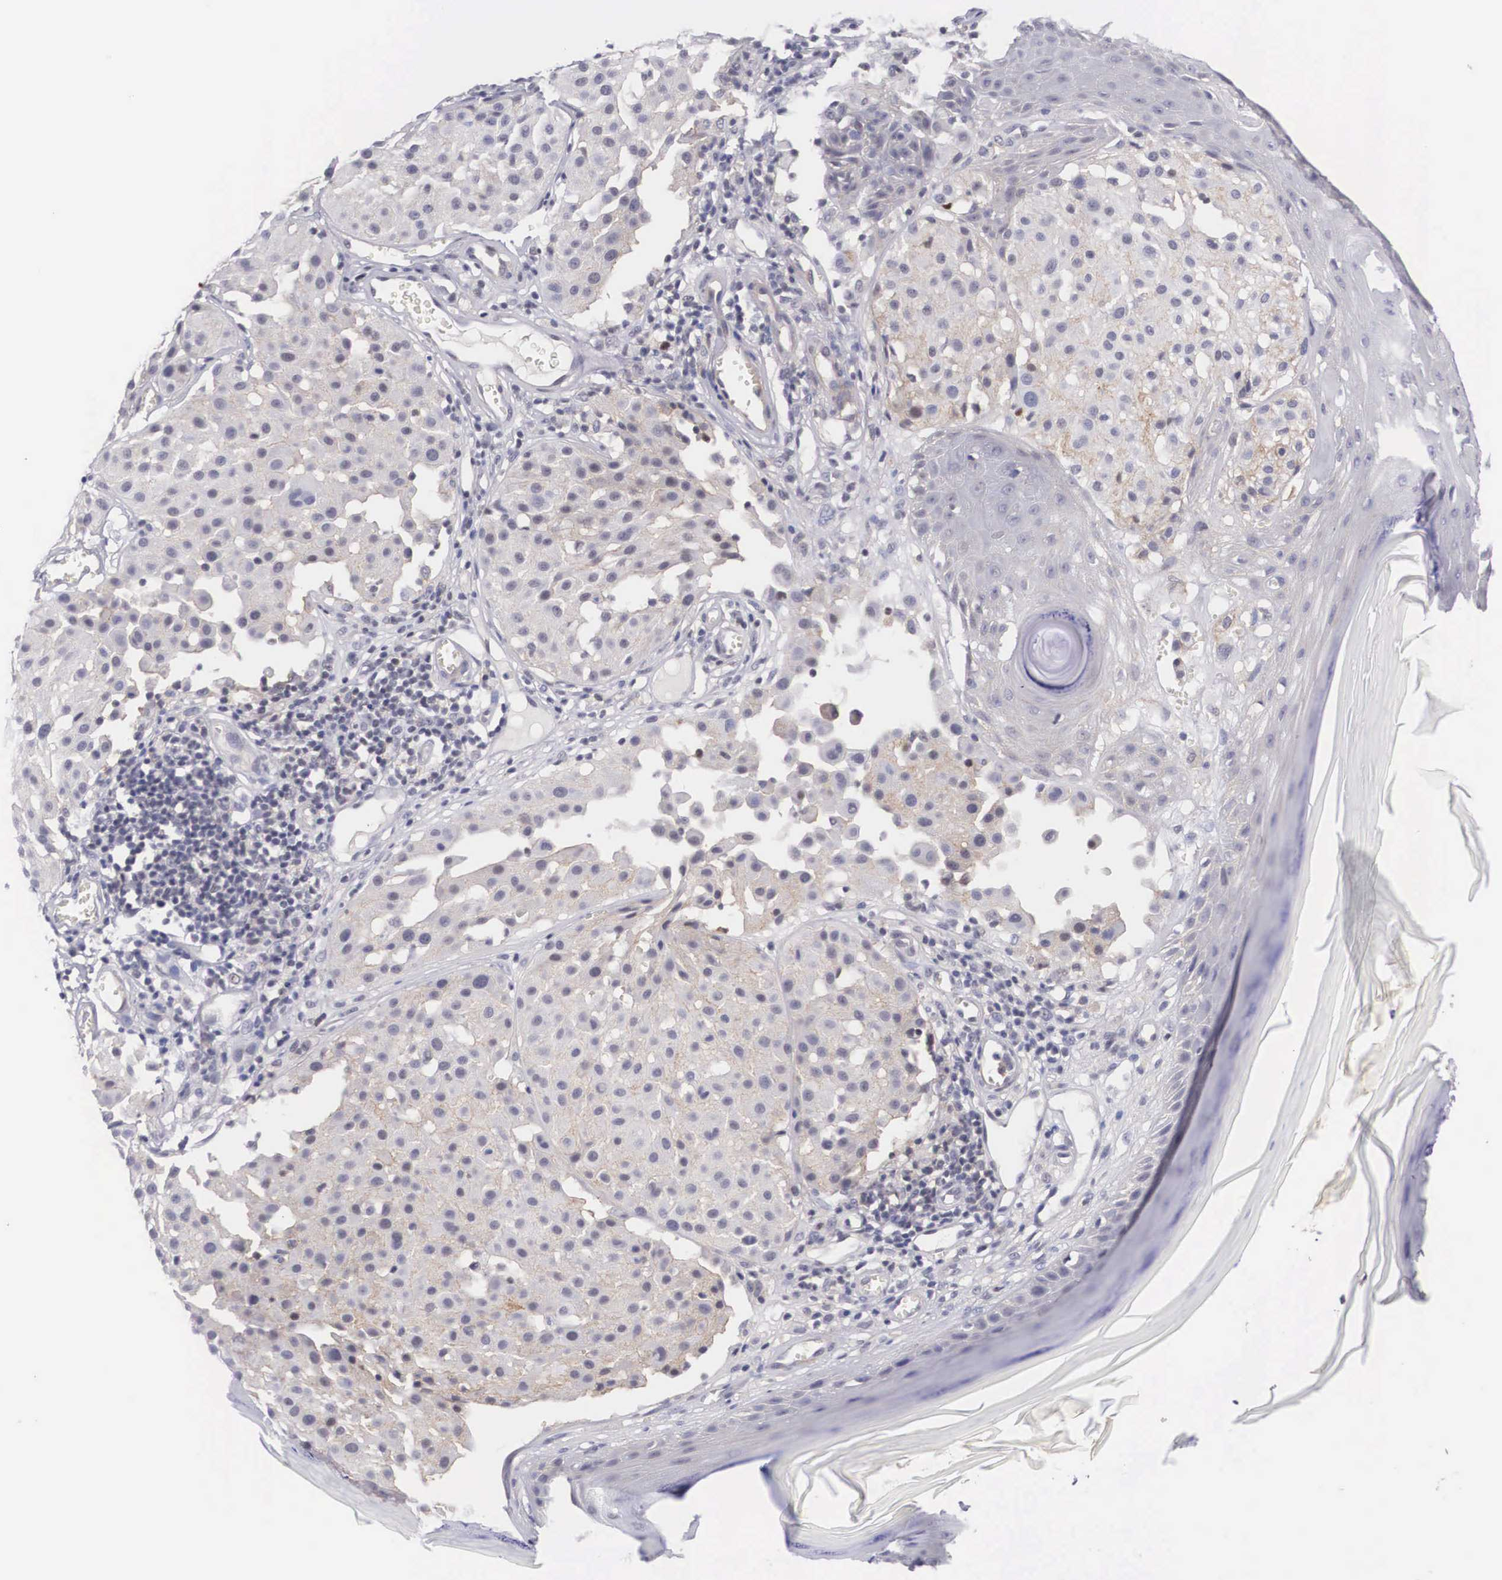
{"staining": {"intensity": "negative", "quantity": "none", "location": "none"}, "tissue": "melanoma", "cell_type": "Tumor cells", "image_type": "cancer", "snomed": [{"axis": "morphology", "description": "Malignant melanoma, NOS"}, {"axis": "topography", "description": "Skin"}], "caption": "Immunohistochemical staining of human malignant melanoma shows no significant positivity in tumor cells.", "gene": "NR4A2", "patient": {"sex": "male", "age": 36}}